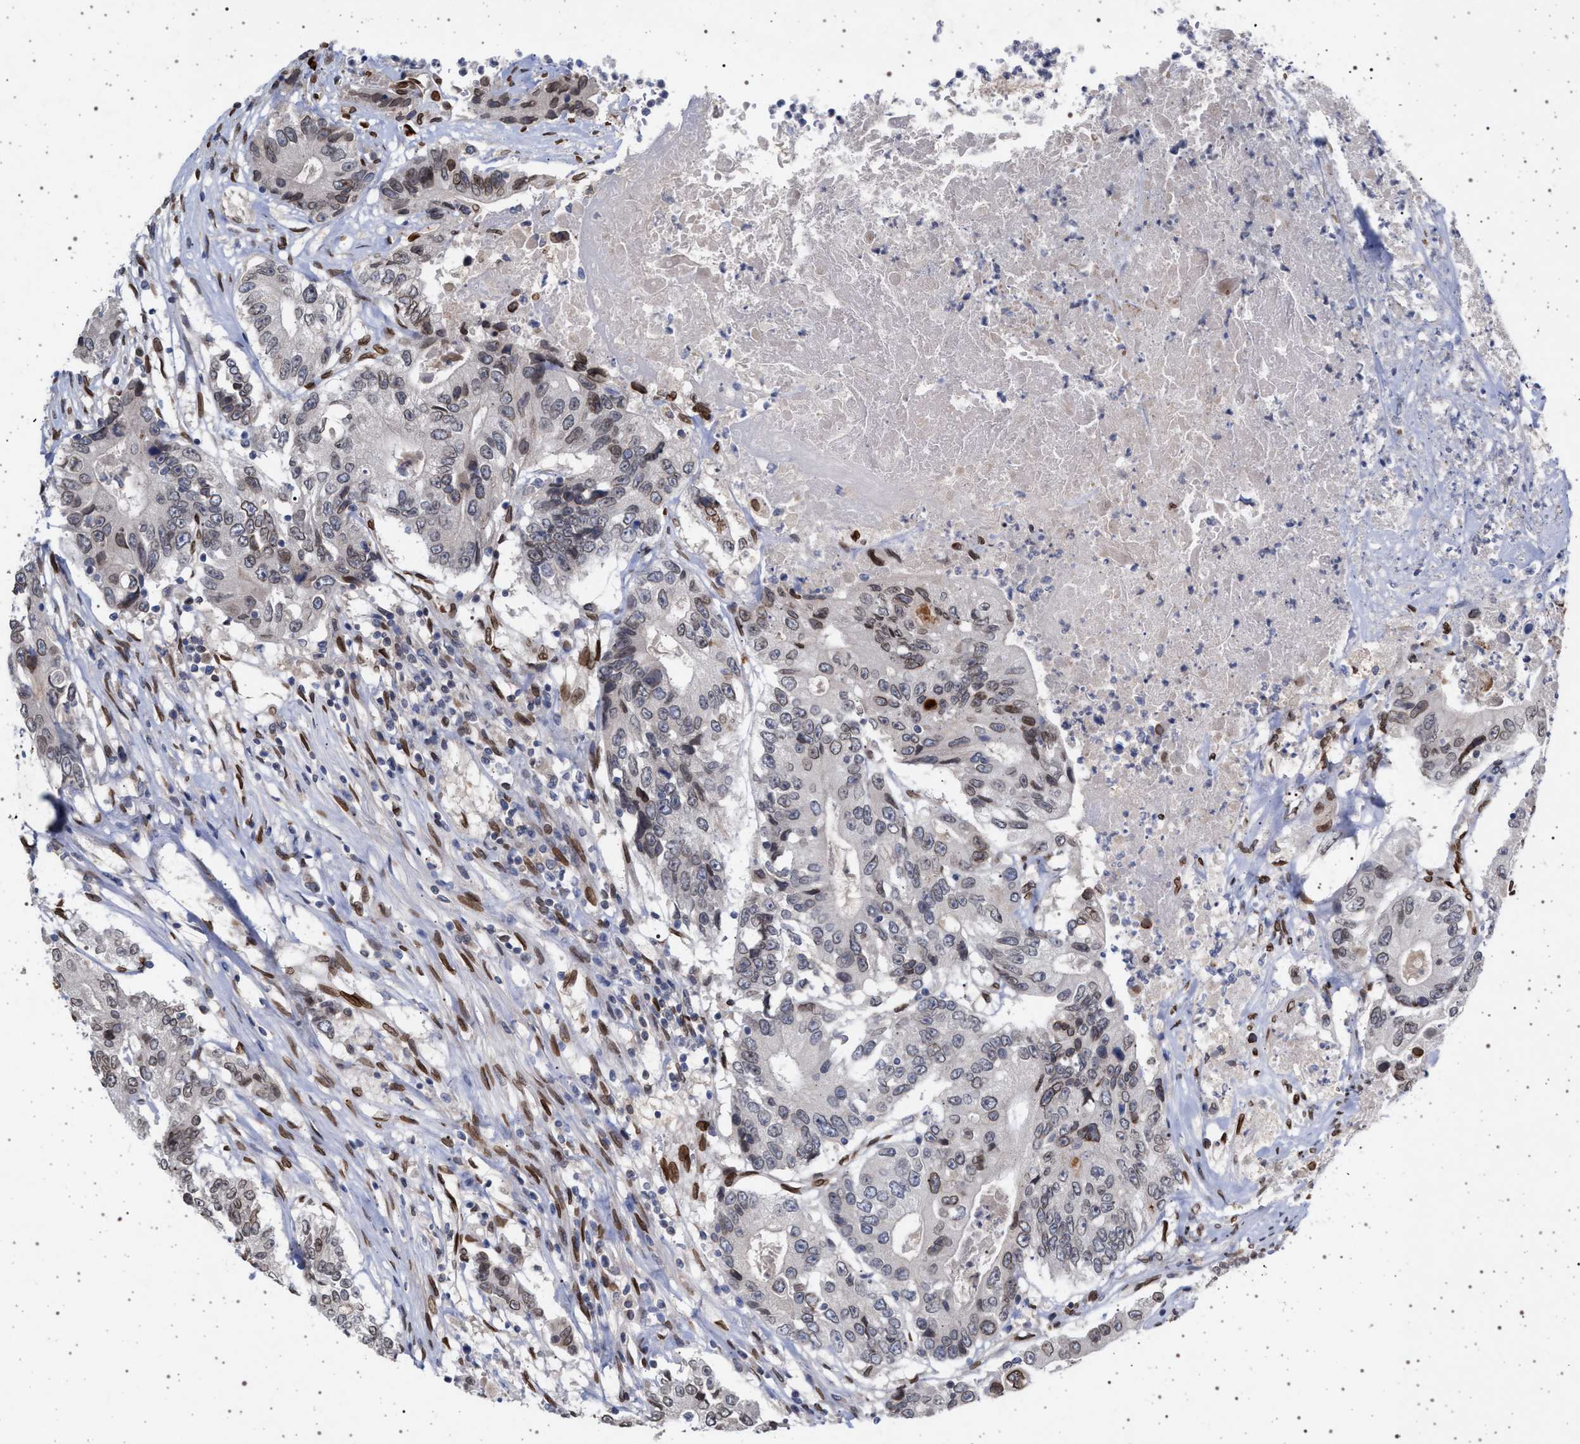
{"staining": {"intensity": "moderate", "quantity": "25%-75%", "location": "nuclear"}, "tissue": "colorectal cancer", "cell_type": "Tumor cells", "image_type": "cancer", "snomed": [{"axis": "morphology", "description": "Adenocarcinoma, NOS"}, {"axis": "topography", "description": "Colon"}], "caption": "Colorectal cancer stained for a protein (brown) reveals moderate nuclear positive positivity in approximately 25%-75% of tumor cells.", "gene": "ING2", "patient": {"sex": "female", "age": 77}}